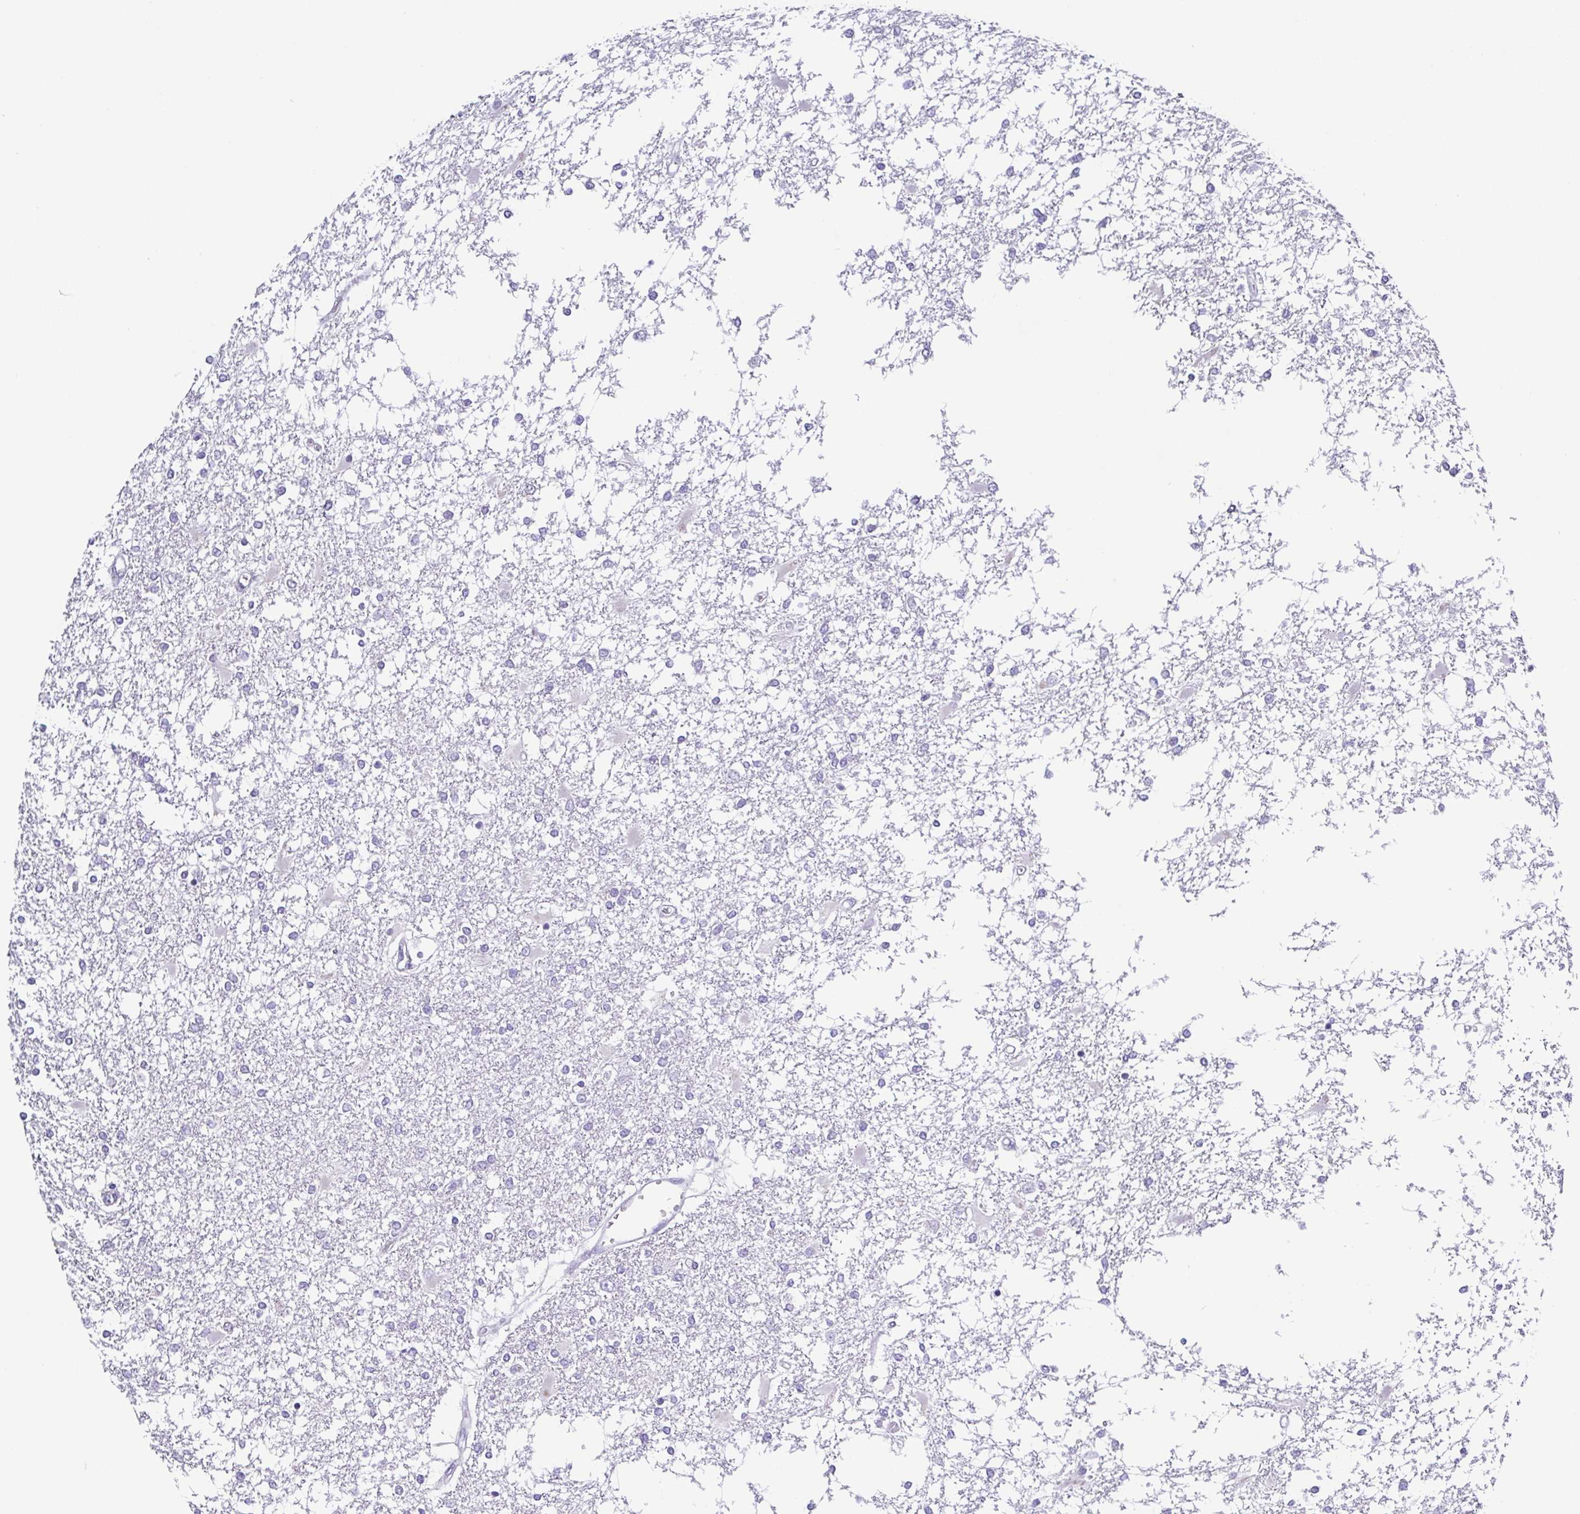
{"staining": {"intensity": "negative", "quantity": "none", "location": "none"}, "tissue": "glioma", "cell_type": "Tumor cells", "image_type": "cancer", "snomed": [{"axis": "morphology", "description": "Glioma, malignant, High grade"}, {"axis": "topography", "description": "Cerebral cortex"}], "caption": "Immunohistochemistry (IHC) image of malignant high-grade glioma stained for a protein (brown), which demonstrates no expression in tumor cells.", "gene": "RDH11", "patient": {"sex": "male", "age": 79}}